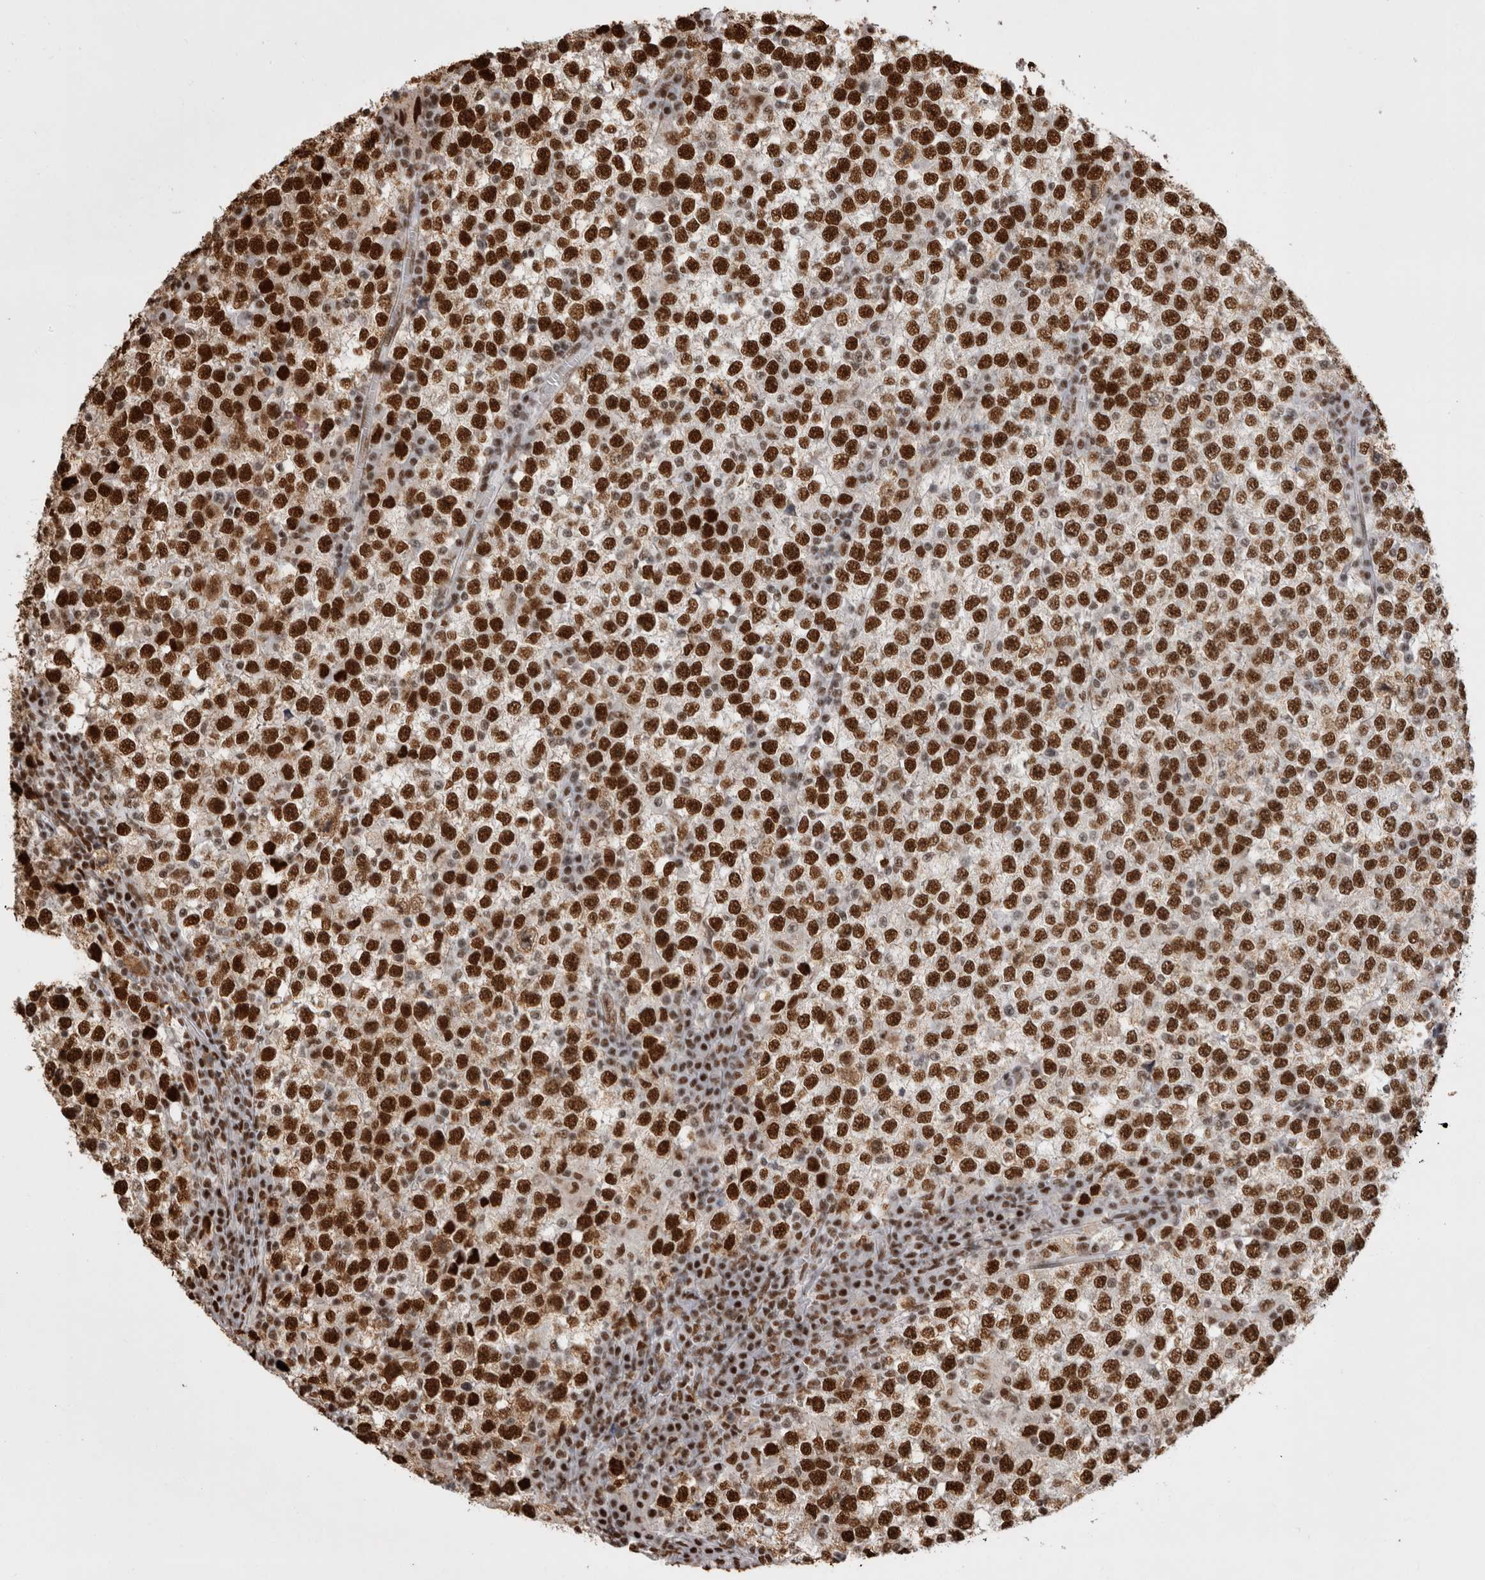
{"staining": {"intensity": "strong", "quantity": ">75%", "location": "nuclear"}, "tissue": "testis cancer", "cell_type": "Tumor cells", "image_type": "cancer", "snomed": [{"axis": "morphology", "description": "Seminoma, NOS"}, {"axis": "topography", "description": "Testis"}], "caption": "Seminoma (testis) stained for a protein (brown) demonstrates strong nuclear positive staining in approximately >75% of tumor cells.", "gene": "EYA2", "patient": {"sex": "male", "age": 65}}